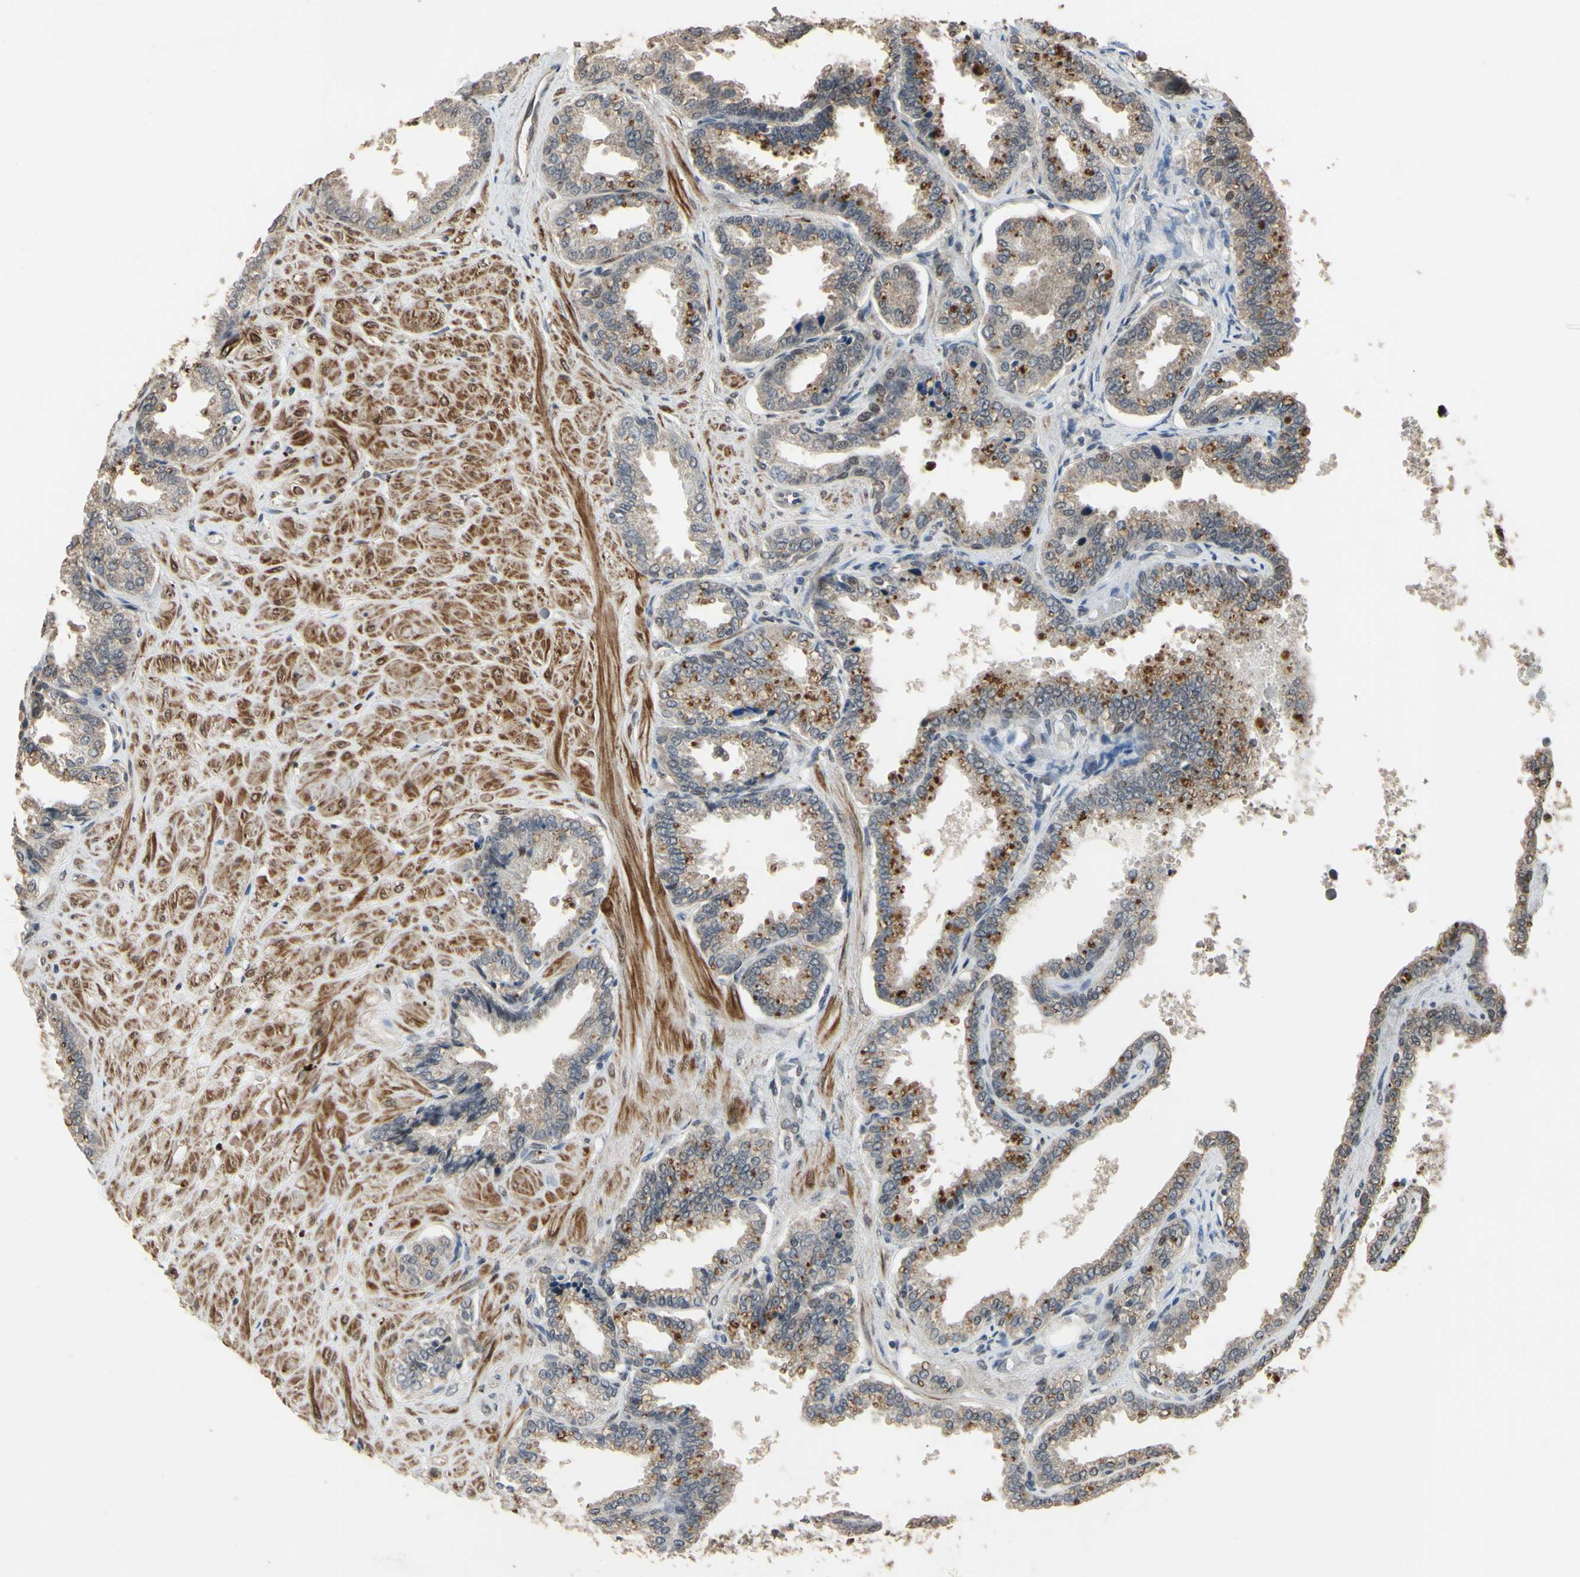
{"staining": {"intensity": "moderate", "quantity": "<25%", "location": "cytoplasmic/membranous"}, "tissue": "seminal vesicle", "cell_type": "Glandular cells", "image_type": "normal", "snomed": [{"axis": "morphology", "description": "Normal tissue, NOS"}, {"axis": "topography", "description": "Seminal veicle"}], "caption": "Immunohistochemical staining of benign seminal vesicle shows low levels of moderate cytoplasmic/membranous positivity in approximately <25% of glandular cells. (brown staining indicates protein expression, while blue staining denotes nuclei).", "gene": "ZNF174", "patient": {"sex": "male", "age": 46}}